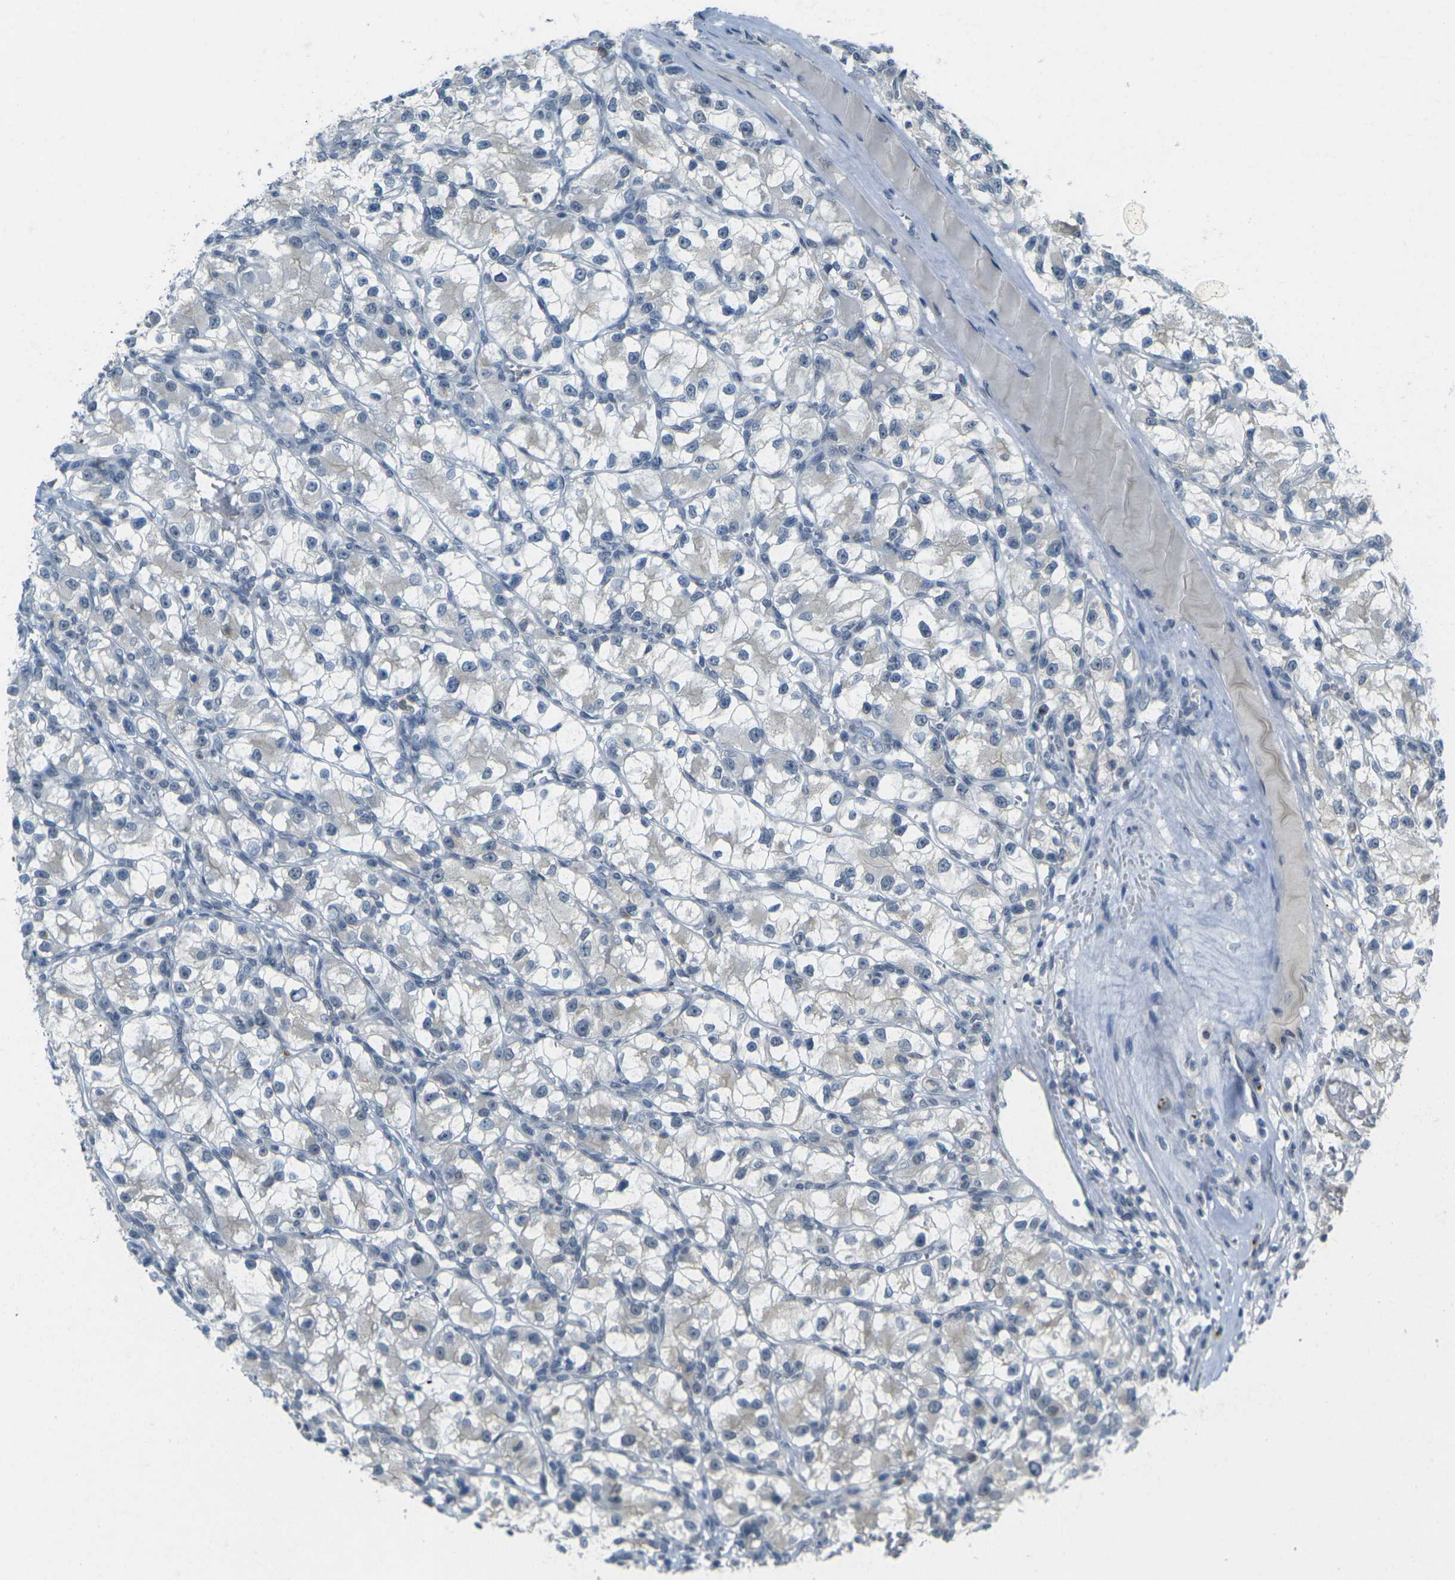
{"staining": {"intensity": "negative", "quantity": "none", "location": "none"}, "tissue": "renal cancer", "cell_type": "Tumor cells", "image_type": "cancer", "snomed": [{"axis": "morphology", "description": "Adenocarcinoma, NOS"}, {"axis": "topography", "description": "Kidney"}], "caption": "Human renal cancer stained for a protein using immunohistochemistry reveals no staining in tumor cells.", "gene": "SPTBN2", "patient": {"sex": "female", "age": 57}}